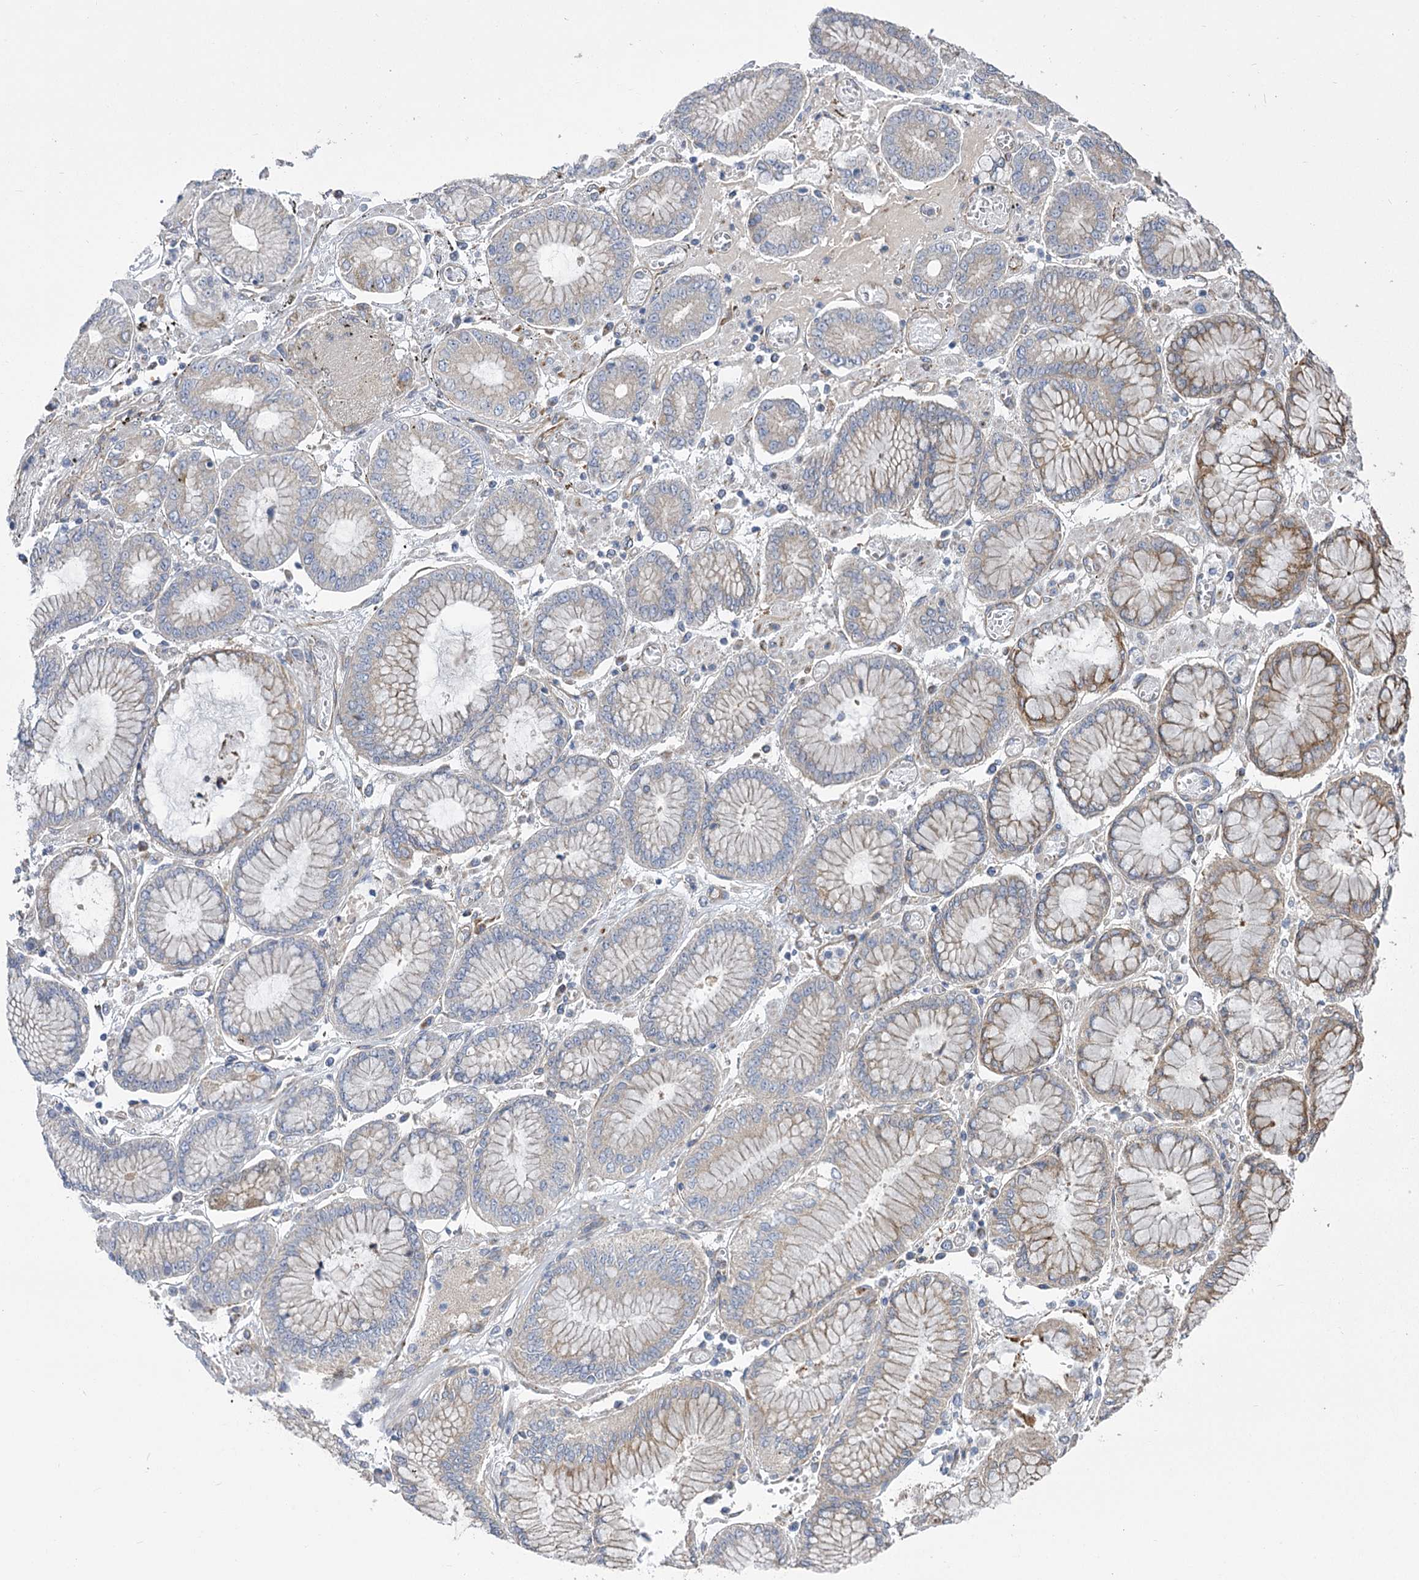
{"staining": {"intensity": "weak", "quantity": "25%-75%", "location": "cytoplasmic/membranous"}, "tissue": "stomach cancer", "cell_type": "Tumor cells", "image_type": "cancer", "snomed": [{"axis": "morphology", "description": "Adenocarcinoma, NOS"}, {"axis": "topography", "description": "Stomach"}], "caption": "Protein expression analysis of stomach cancer (adenocarcinoma) exhibits weak cytoplasmic/membranous positivity in about 25%-75% of tumor cells.", "gene": "RMDN2", "patient": {"sex": "male", "age": 76}}